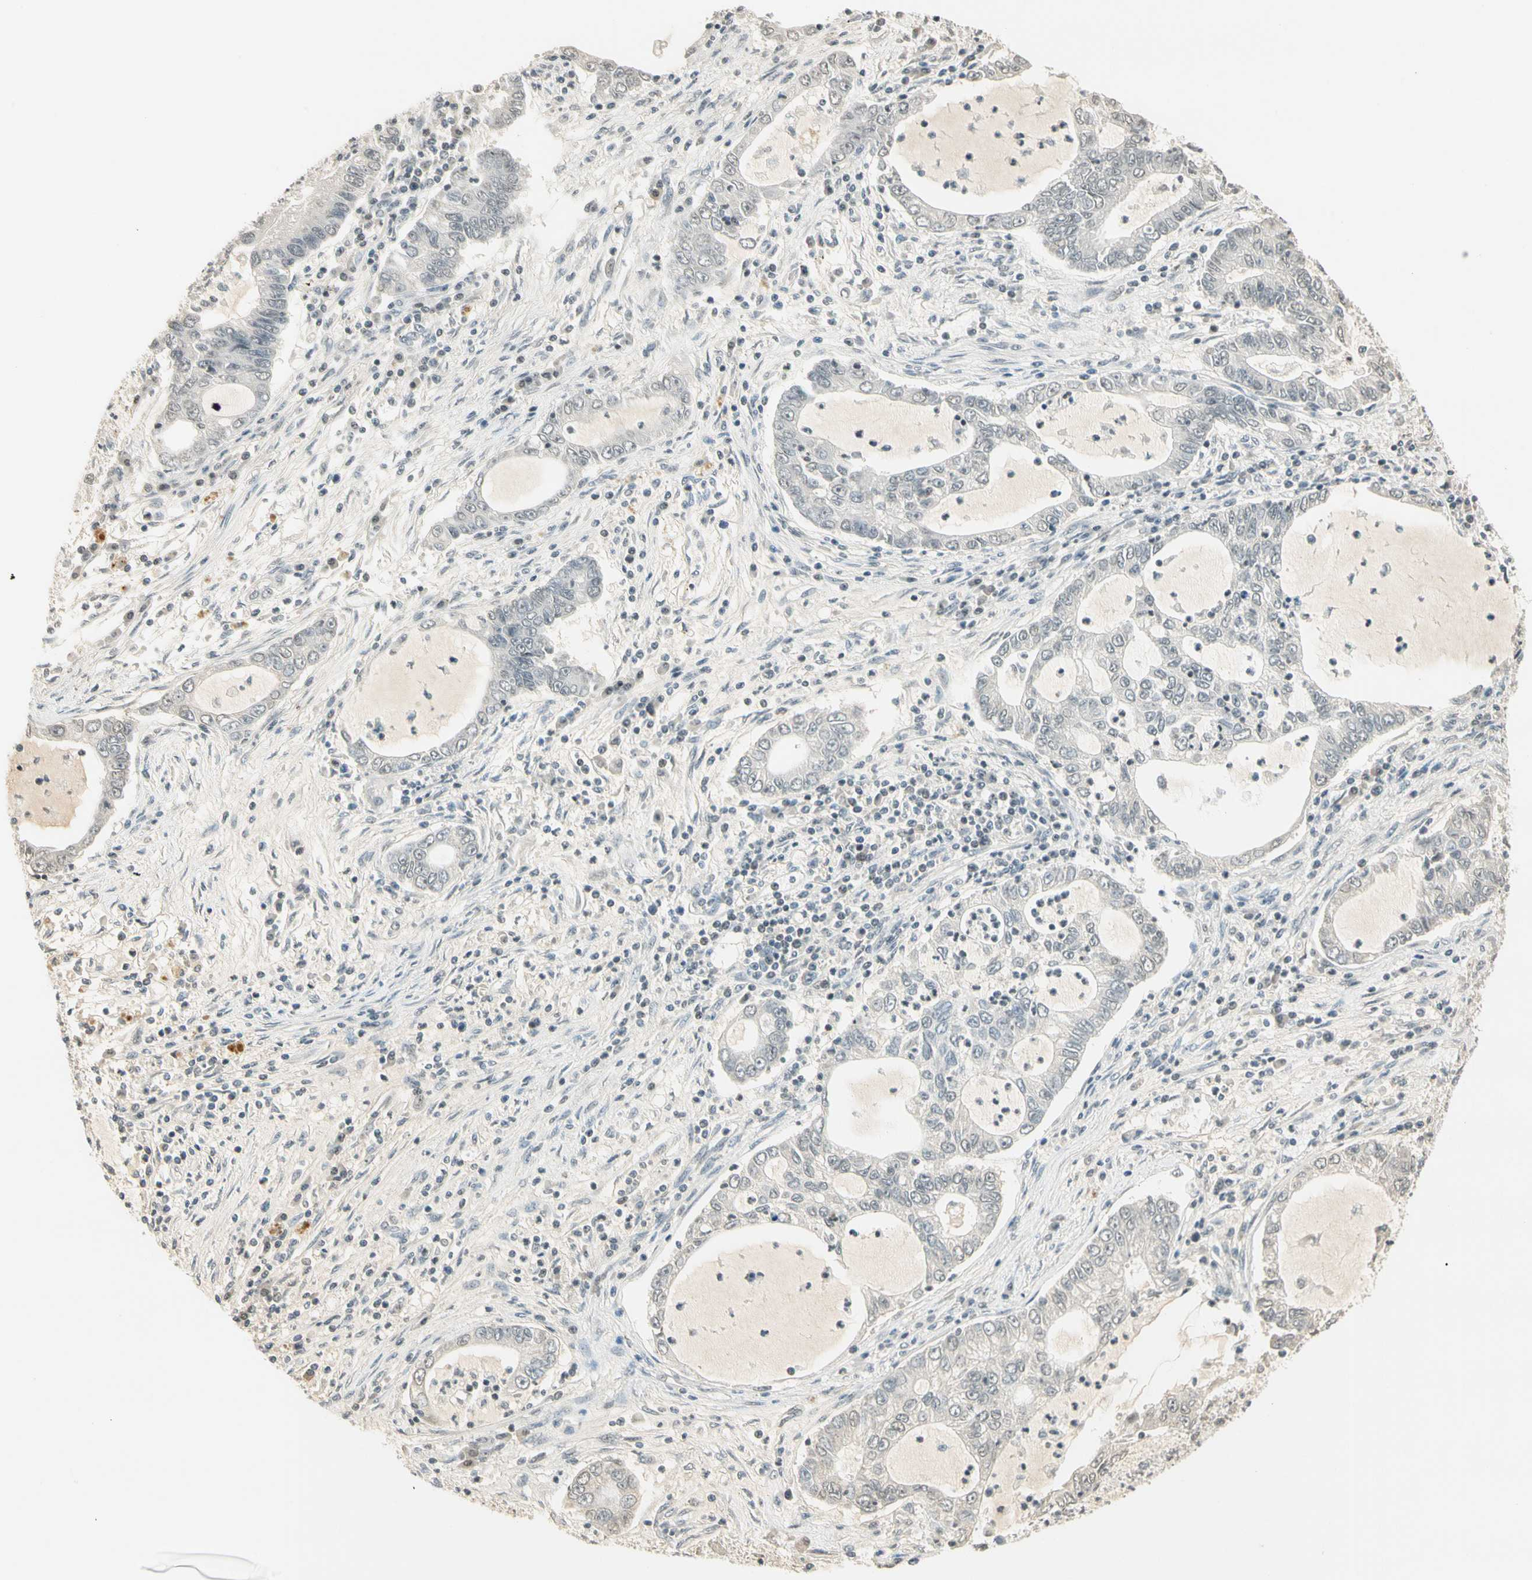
{"staining": {"intensity": "weak", "quantity": "25%-75%", "location": "nuclear"}, "tissue": "lung cancer", "cell_type": "Tumor cells", "image_type": "cancer", "snomed": [{"axis": "morphology", "description": "Adenocarcinoma, NOS"}, {"axis": "topography", "description": "Lung"}], "caption": "Lung cancer (adenocarcinoma) tissue demonstrates weak nuclear expression in approximately 25%-75% of tumor cells, visualized by immunohistochemistry.", "gene": "SMAD3", "patient": {"sex": "female", "age": 51}}